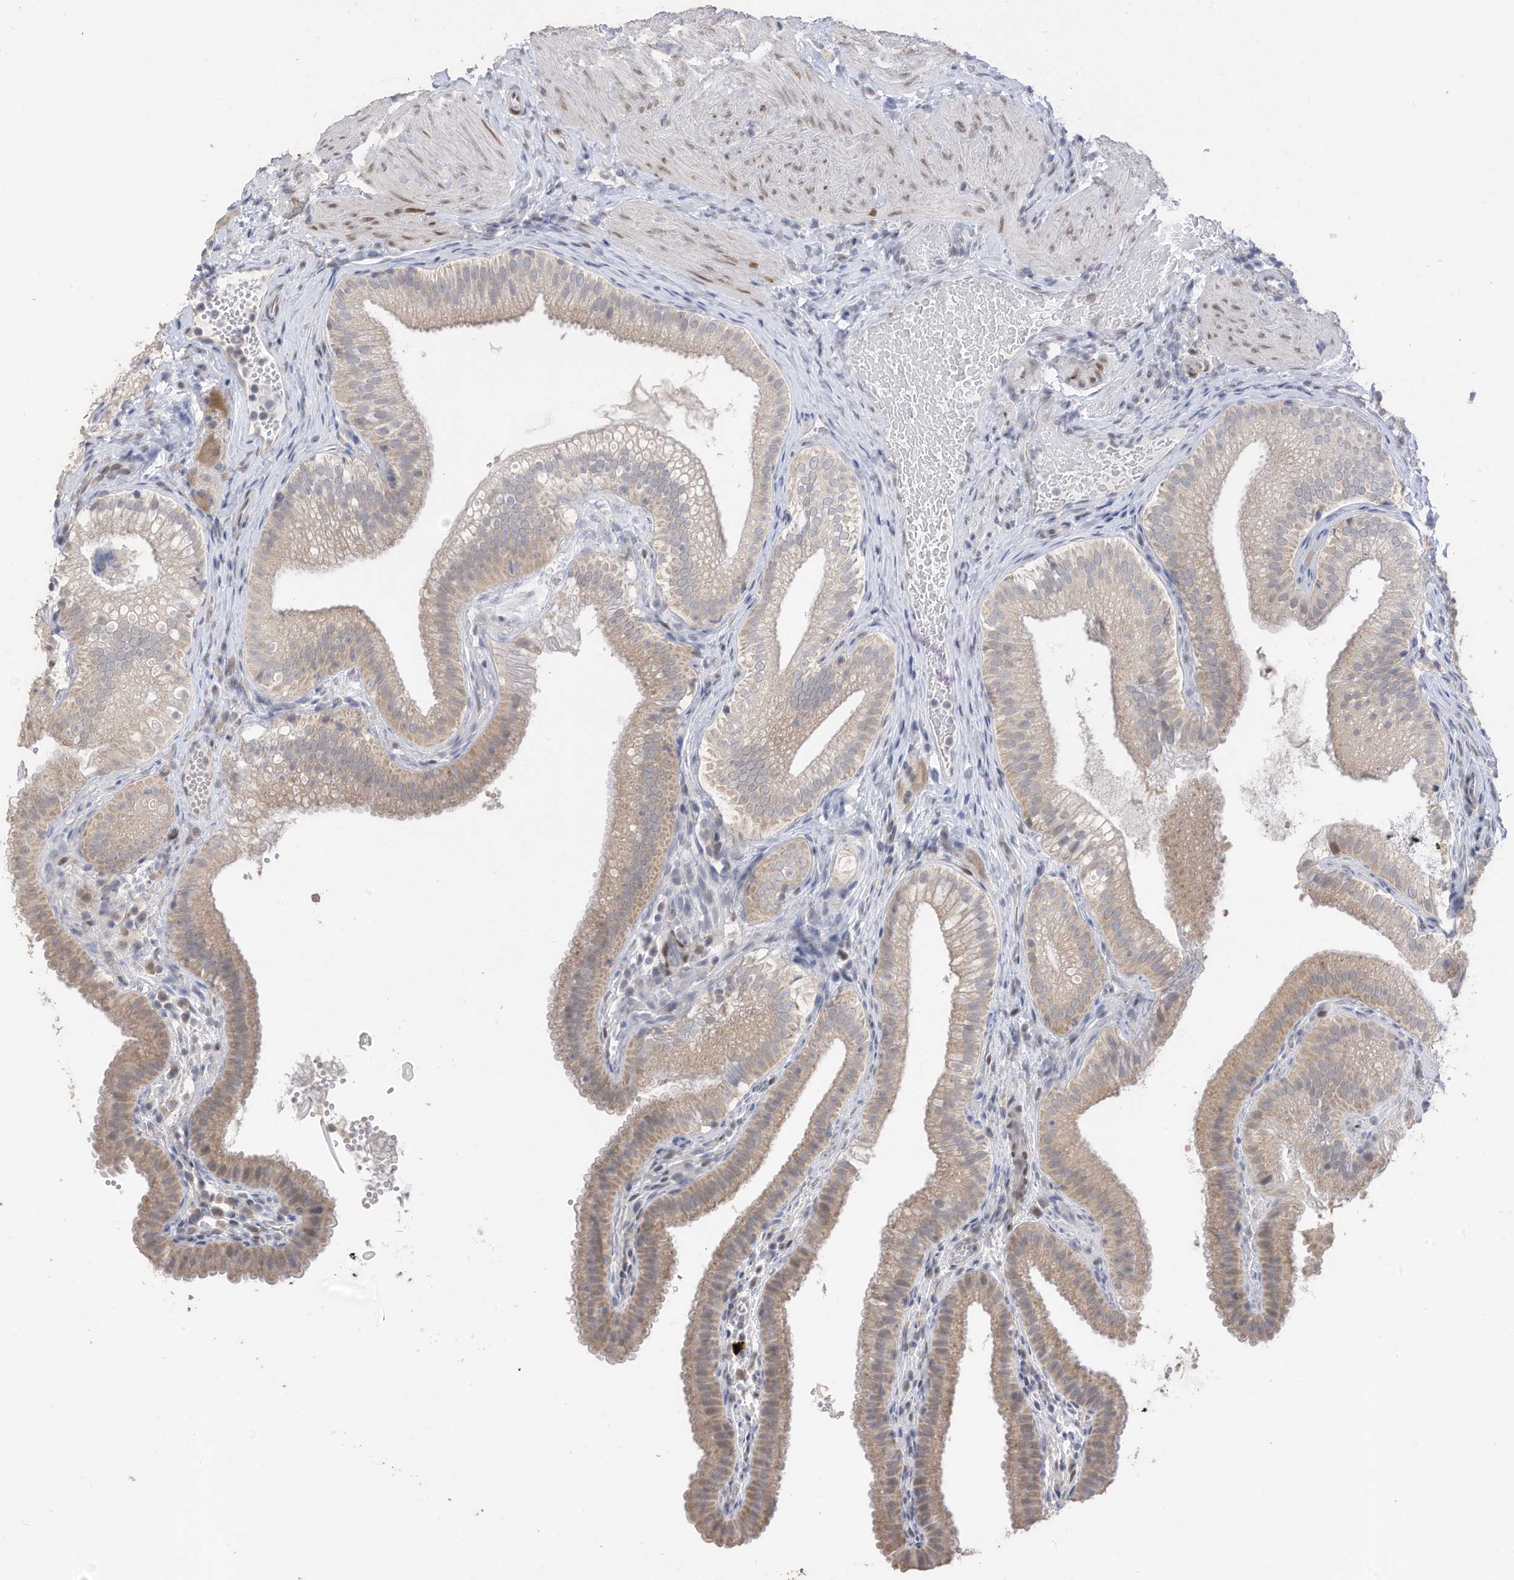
{"staining": {"intensity": "weak", "quantity": ">75%", "location": "cytoplasmic/membranous,nuclear"}, "tissue": "gallbladder", "cell_type": "Glandular cells", "image_type": "normal", "snomed": [{"axis": "morphology", "description": "Normal tissue, NOS"}, {"axis": "topography", "description": "Gallbladder"}], "caption": "DAB immunohistochemical staining of unremarkable gallbladder demonstrates weak cytoplasmic/membranous,nuclear protein positivity in approximately >75% of glandular cells. The staining is performed using DAB (3,3'-diaminobenzidine) brown chromogen to label protein expression. The nuclei are counter-stained blue using hematoxylin.", "gene": "RABL3", "patient": {"sex": "female", "age": 30}}